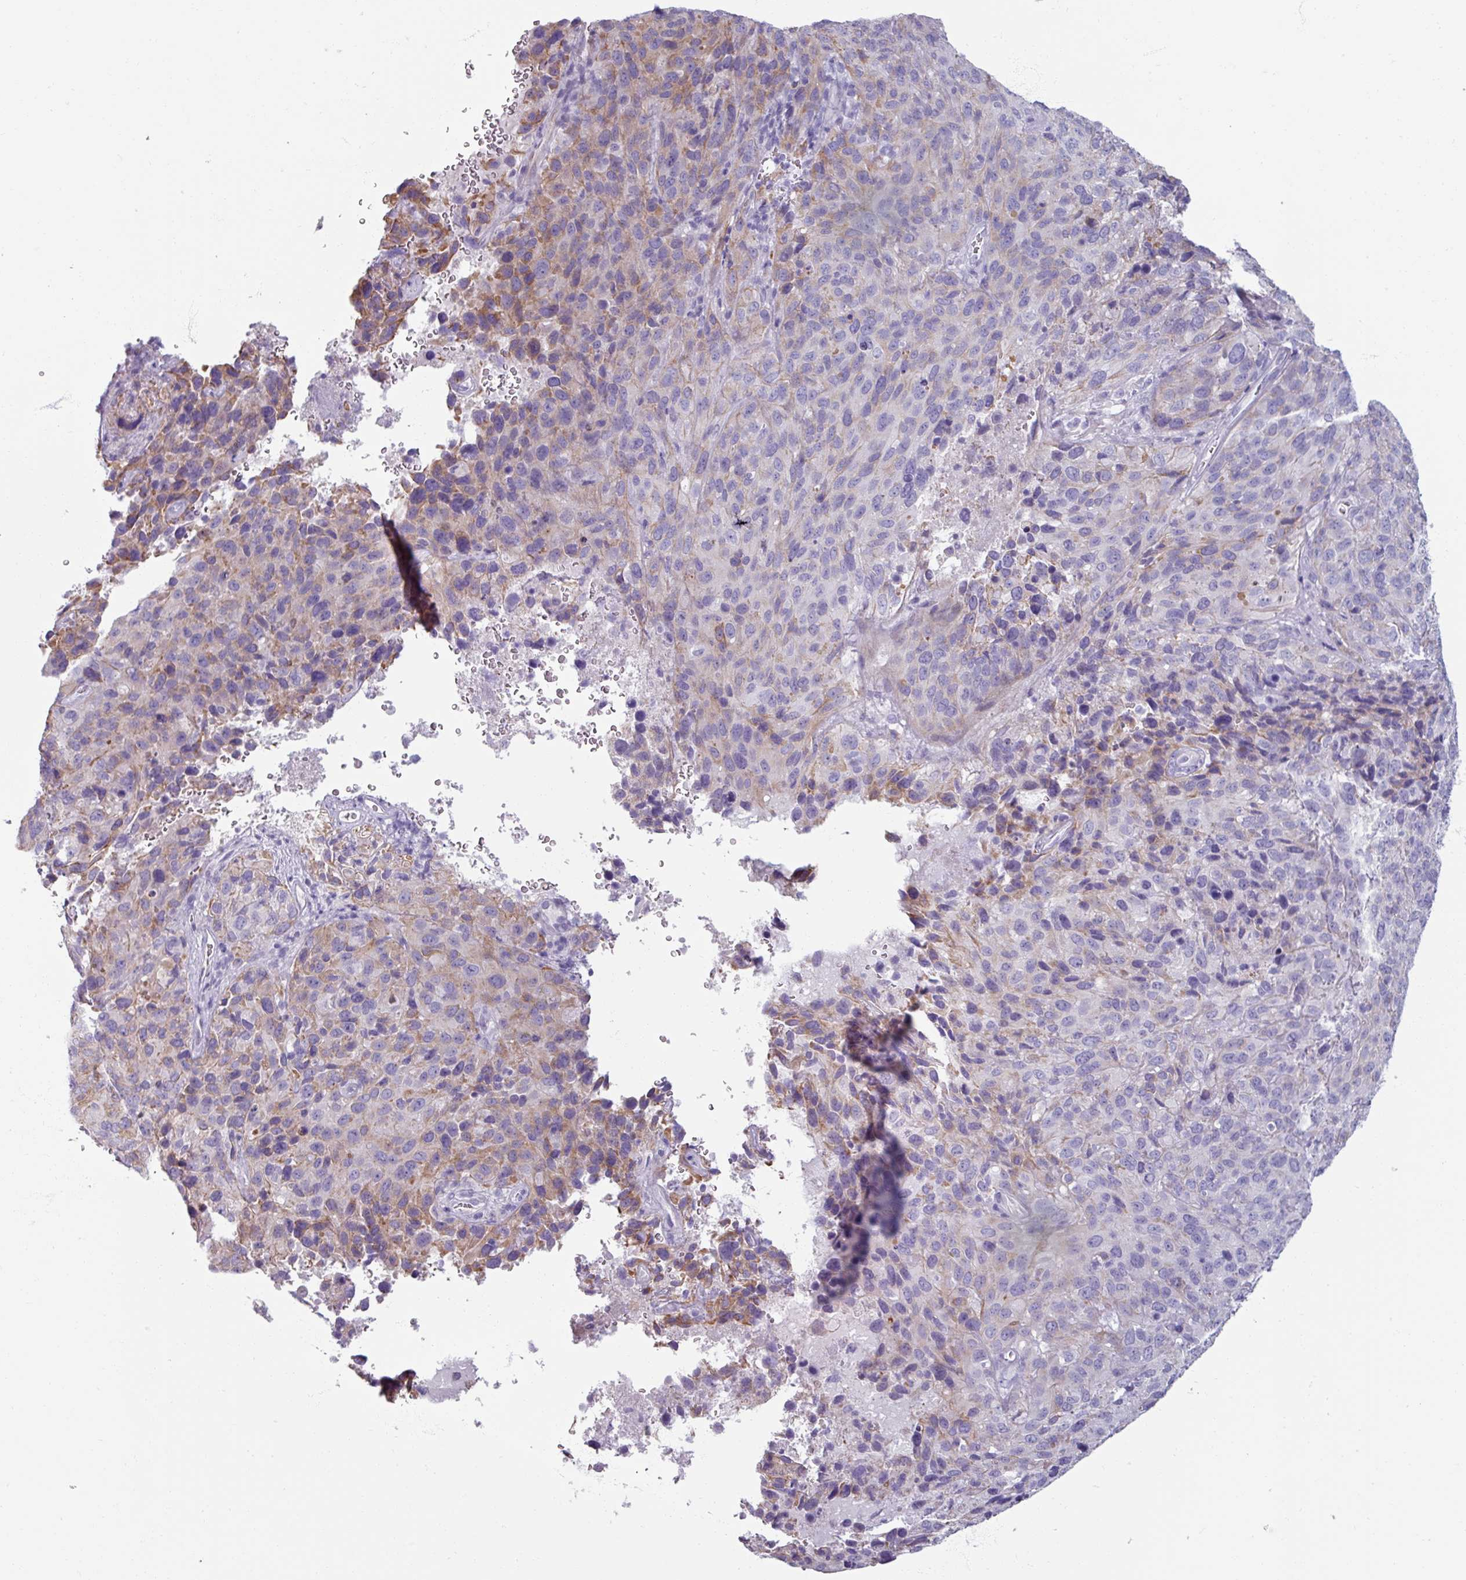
{"staining": {"intensity": "moderate", "quantity": "<25%", "location": "cytoplasmic/membranous"}, "tissue": "cervical cancer", "cell_type": "Tumor cells", "image_type": "cancer", "snomed": [{"axis": "morphology", "description": "Squamous cell carcinoma, NOS"}, {"axis": "topography", "description": "Cervix"}], "caption": "A brown stain shows moderate cytoplasmic/membranous positivity of a protein in human squamous cell carcinoma (cervical) tumor cells. (Brightfield microscopy of DAB IHC at high magnification).", "gene": "SPESP1", "patient": {"sex": "female", "age": 51}}